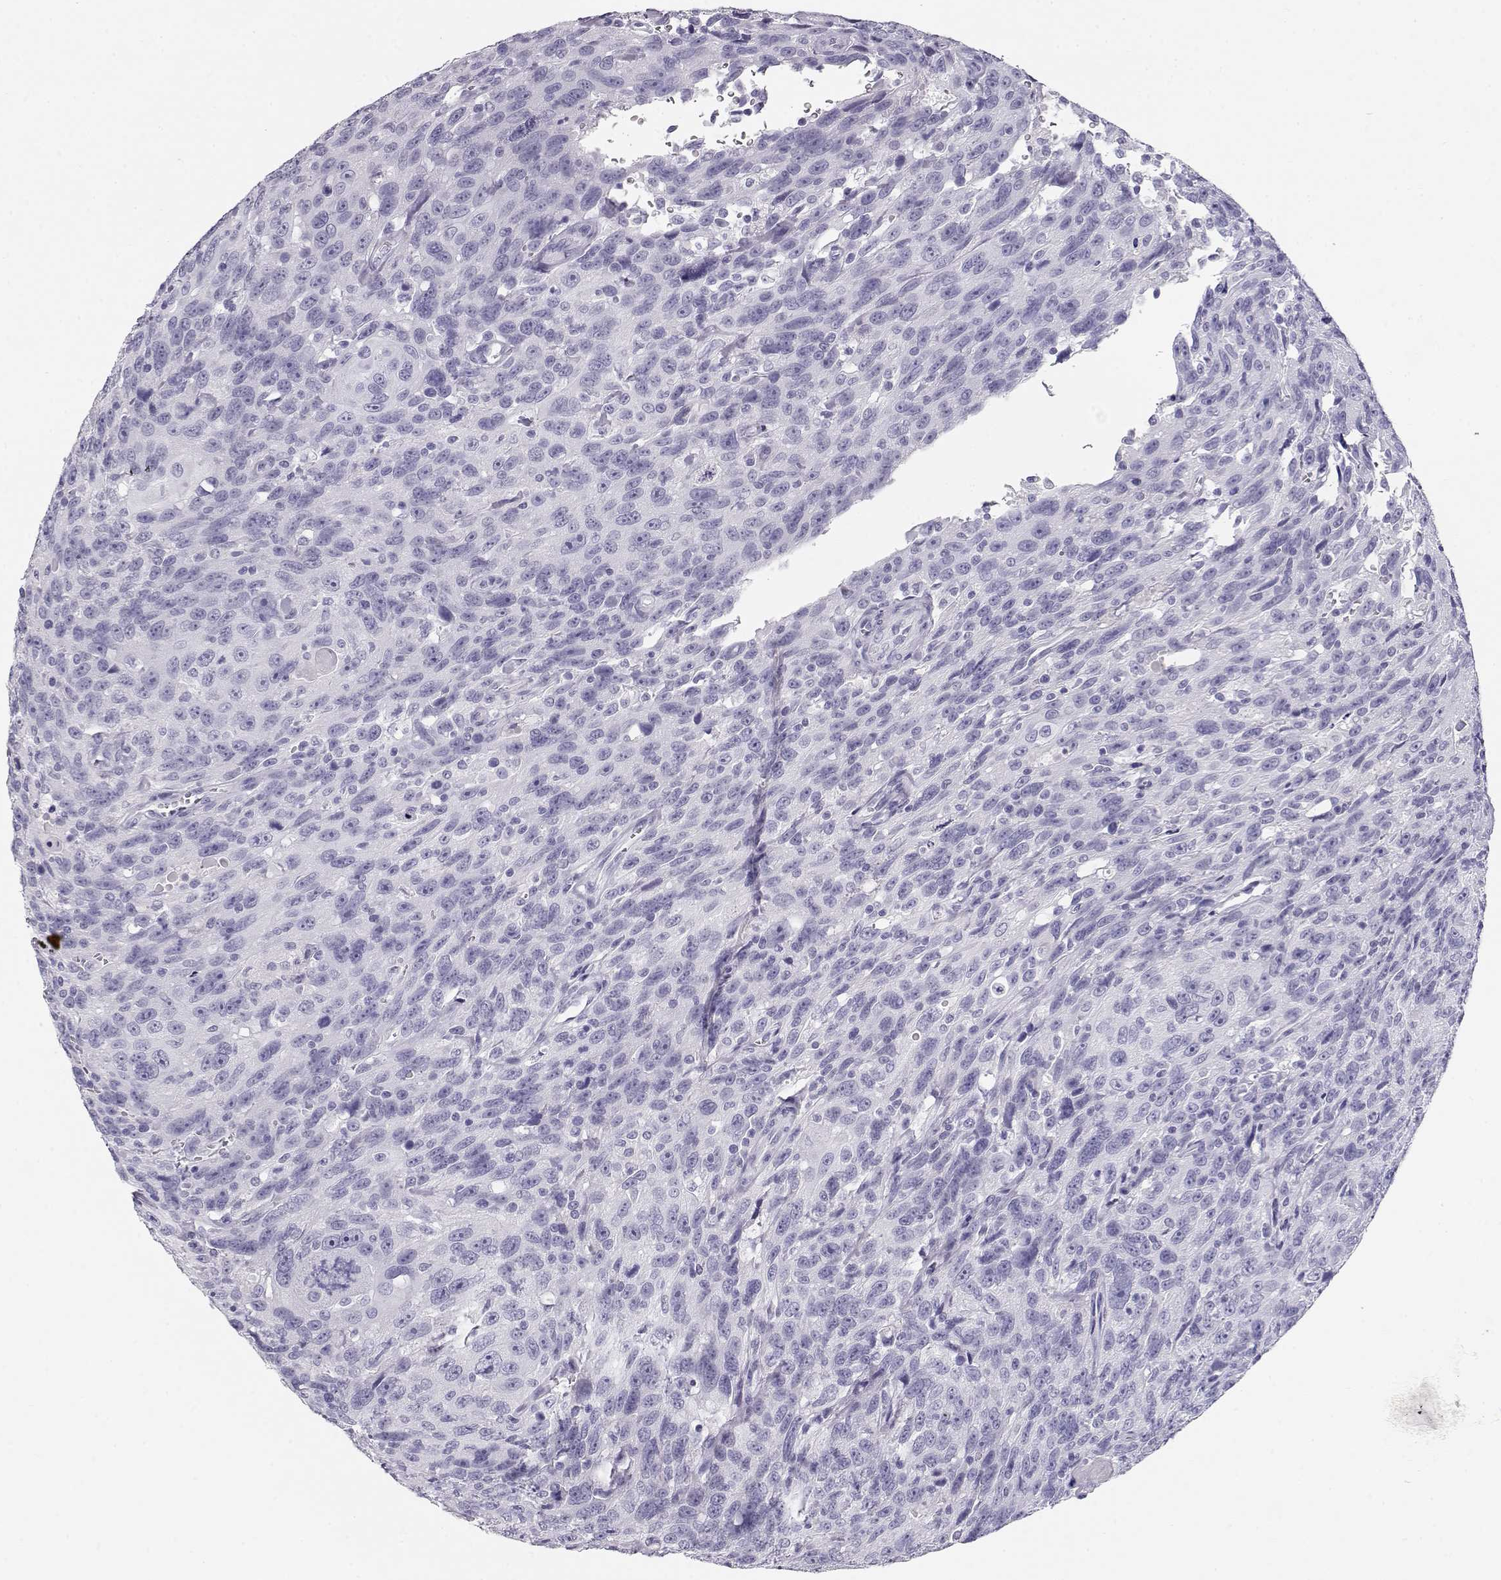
{"staining": {"intensity": "negative", "quantity": "none", "location": "none"}, "tissue": "urothelial cancer", "cell_type": "Tumor cells", "image_type": "cancer", "snomed": [{"axis": "morphology", "description": "Urothelial carcinoma, NOS"}, {"axis": "morphology", "description": "Urothelial carcinoma, High grade"}, {"axis": "topography", "description": "Urinary bladder"}], "caption": "Human transitional cell carcinoma stained for a protein using IHC demonstrates no positivity in tumor cells.", "gene": "MAGEC1", "patient": {"sex": "female", "age": 73}}